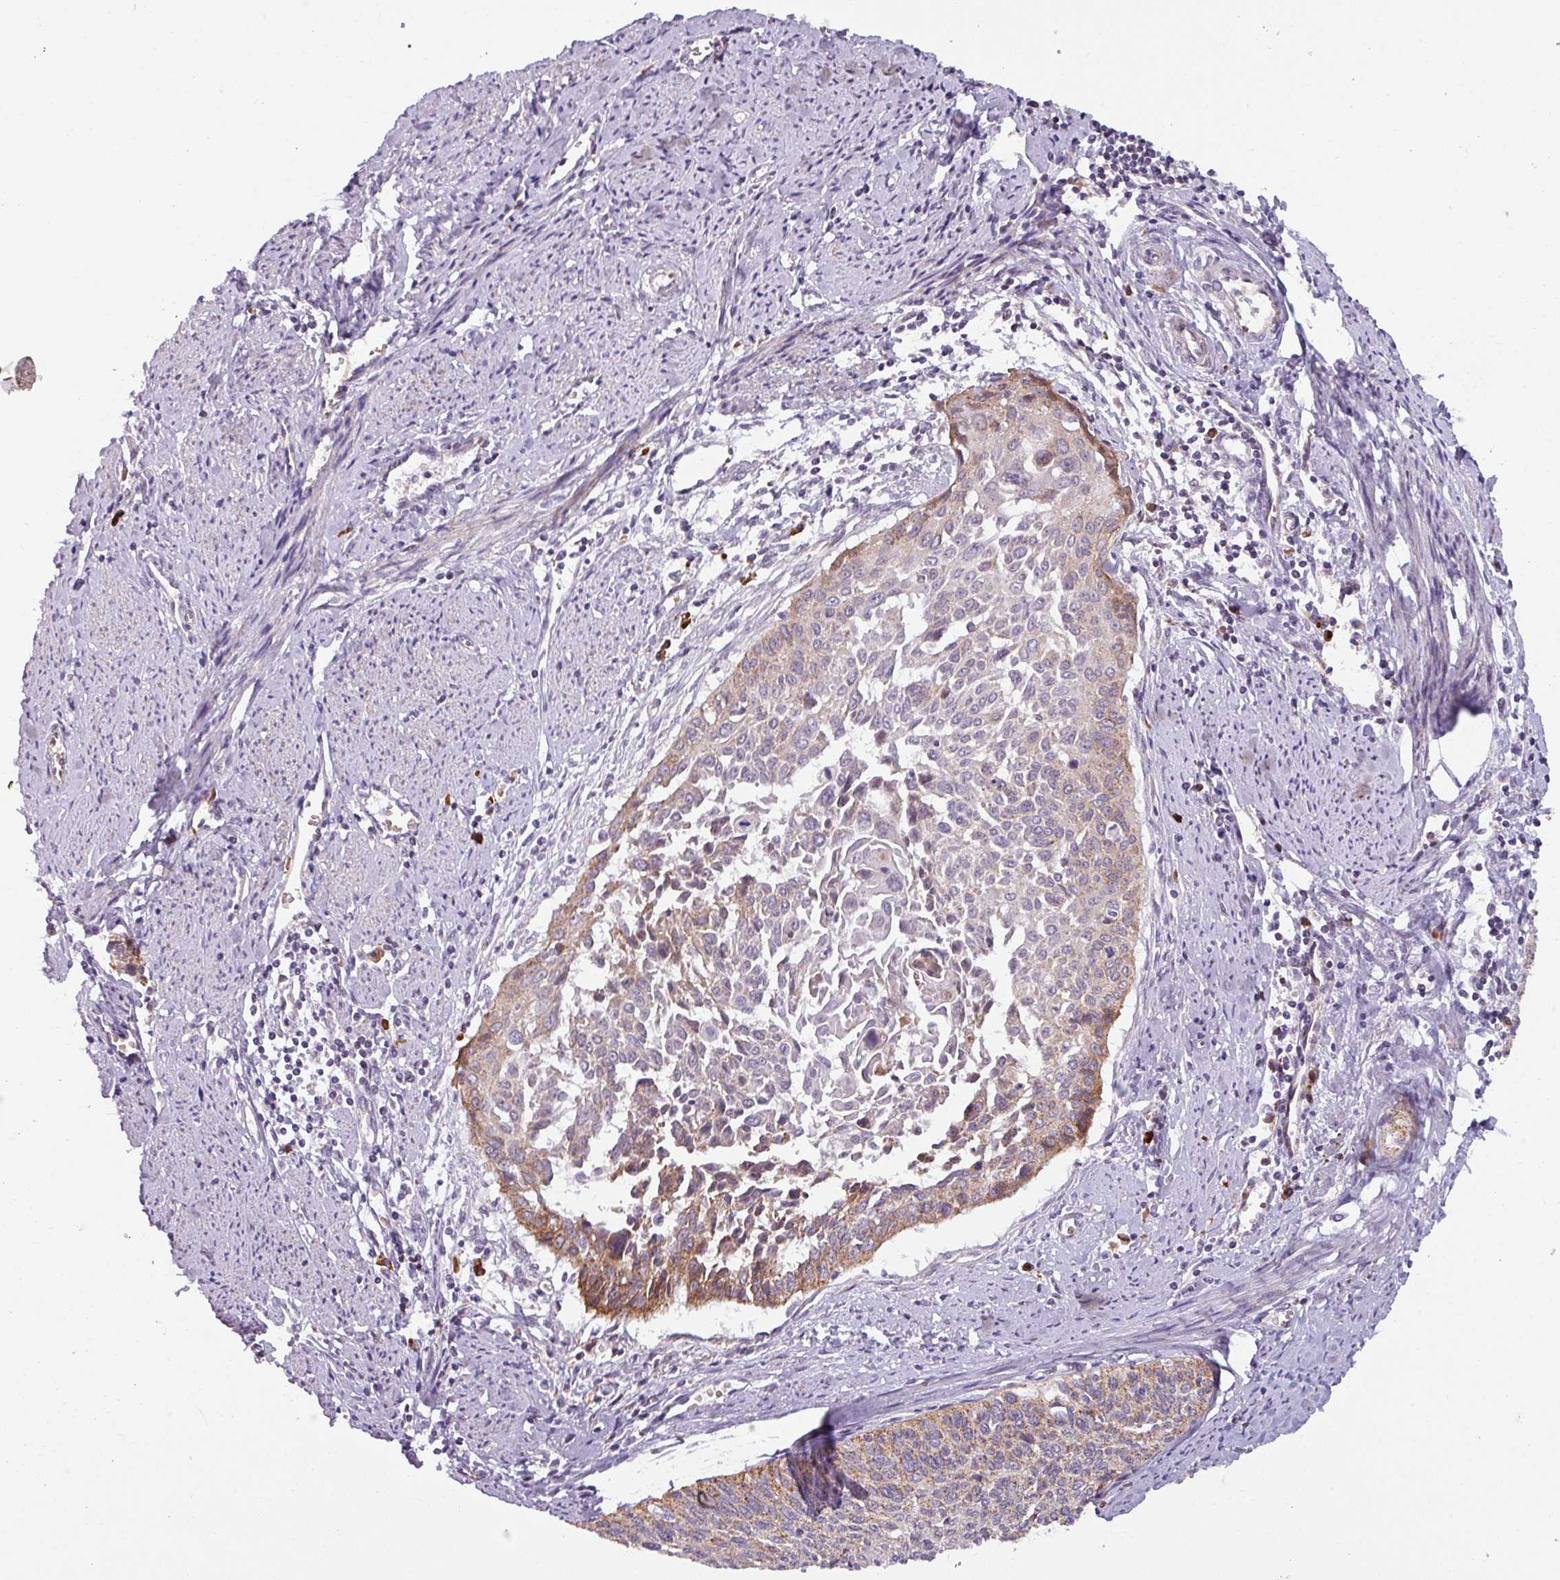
{"staining": {"intensity": "moderate", "quantity": "25%-75%", "location": "cytoplasmic/membranous"}, "tissue": "cervical cancer", "cell_type": "Tumor cells", "image_type": "cancer", "snomed": [{"axis": "morphology", "description": "Squamous cell carcinoma, NOS"}, {"axis": "topography", "description": "Cervix"}], "caption": "IHC staining of cervical squamous cell carcinoma, which shows medium levels of moderate cytoplasmic/membranous staining in about 25%-75% of tumor cells indicating moderate cytoplasmic/membranous protein positivity. The staining was performed using DAB (brown) for protein detection and nuclei were counterstained in hematoxylin (blue).", "gene": "C2orf68", "patient": {"sex": "female", "age": 55}}